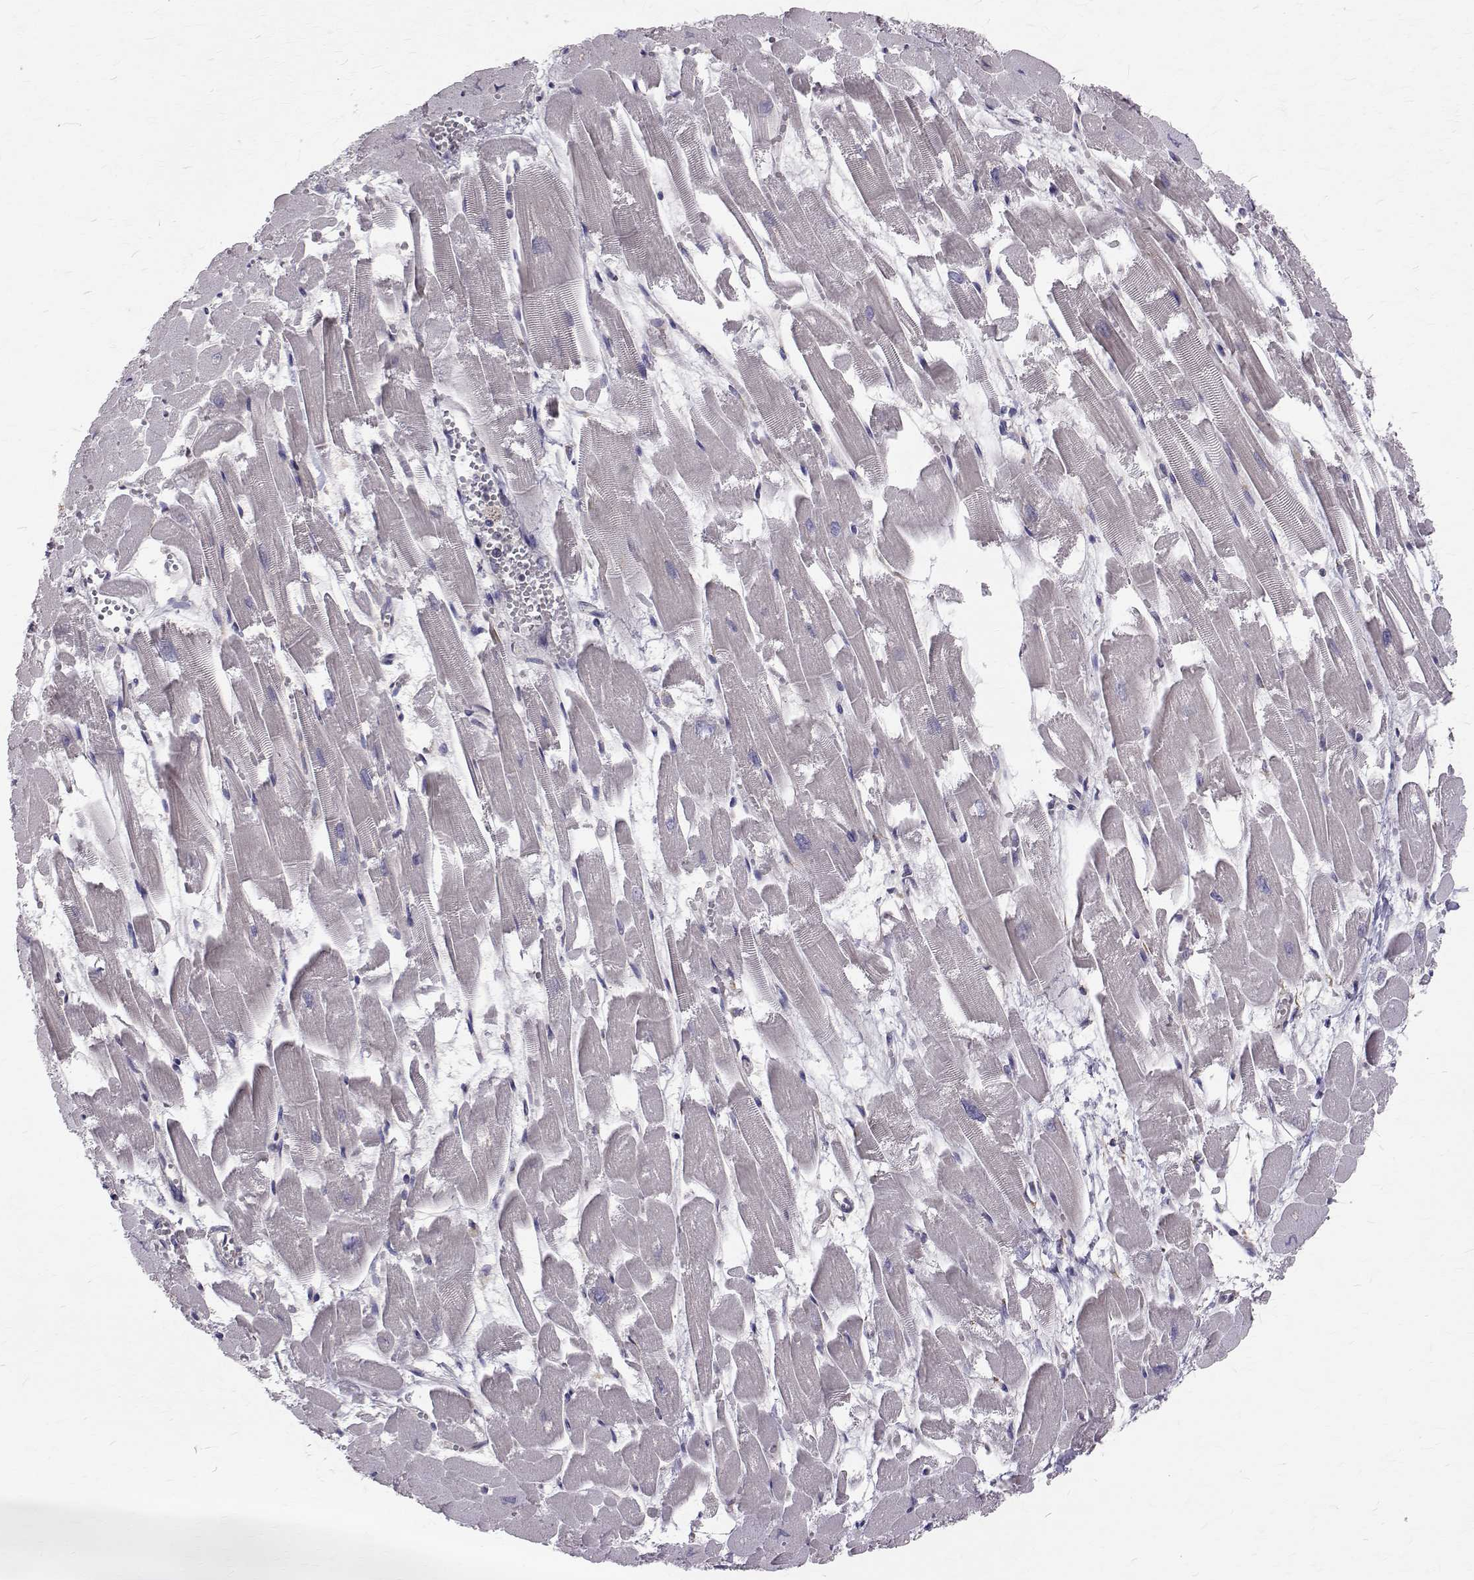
{"staining": {"intensity": "negative", "quantity": "none", "location": "none"}, "tissue": "heart muscle", "cell_type": "Cardiomyocytes", "image_type": "normal", "snomed": [{"axis": "morphology", "description": "Normal tissue, NOS"}, {"axis": "topography", "description": "Heart"}], "caption": "An image of human heart muscle is negative for staining in cardiomyocytes. (Stains: DAB (3,3'-diaminobenzidine) IHC with hematoxylin counter stain, Microscopy: brightfield microscopy at high magnification).", "gene": "ARFGAP1", "patient": {"sex": "female", "age": 52}}